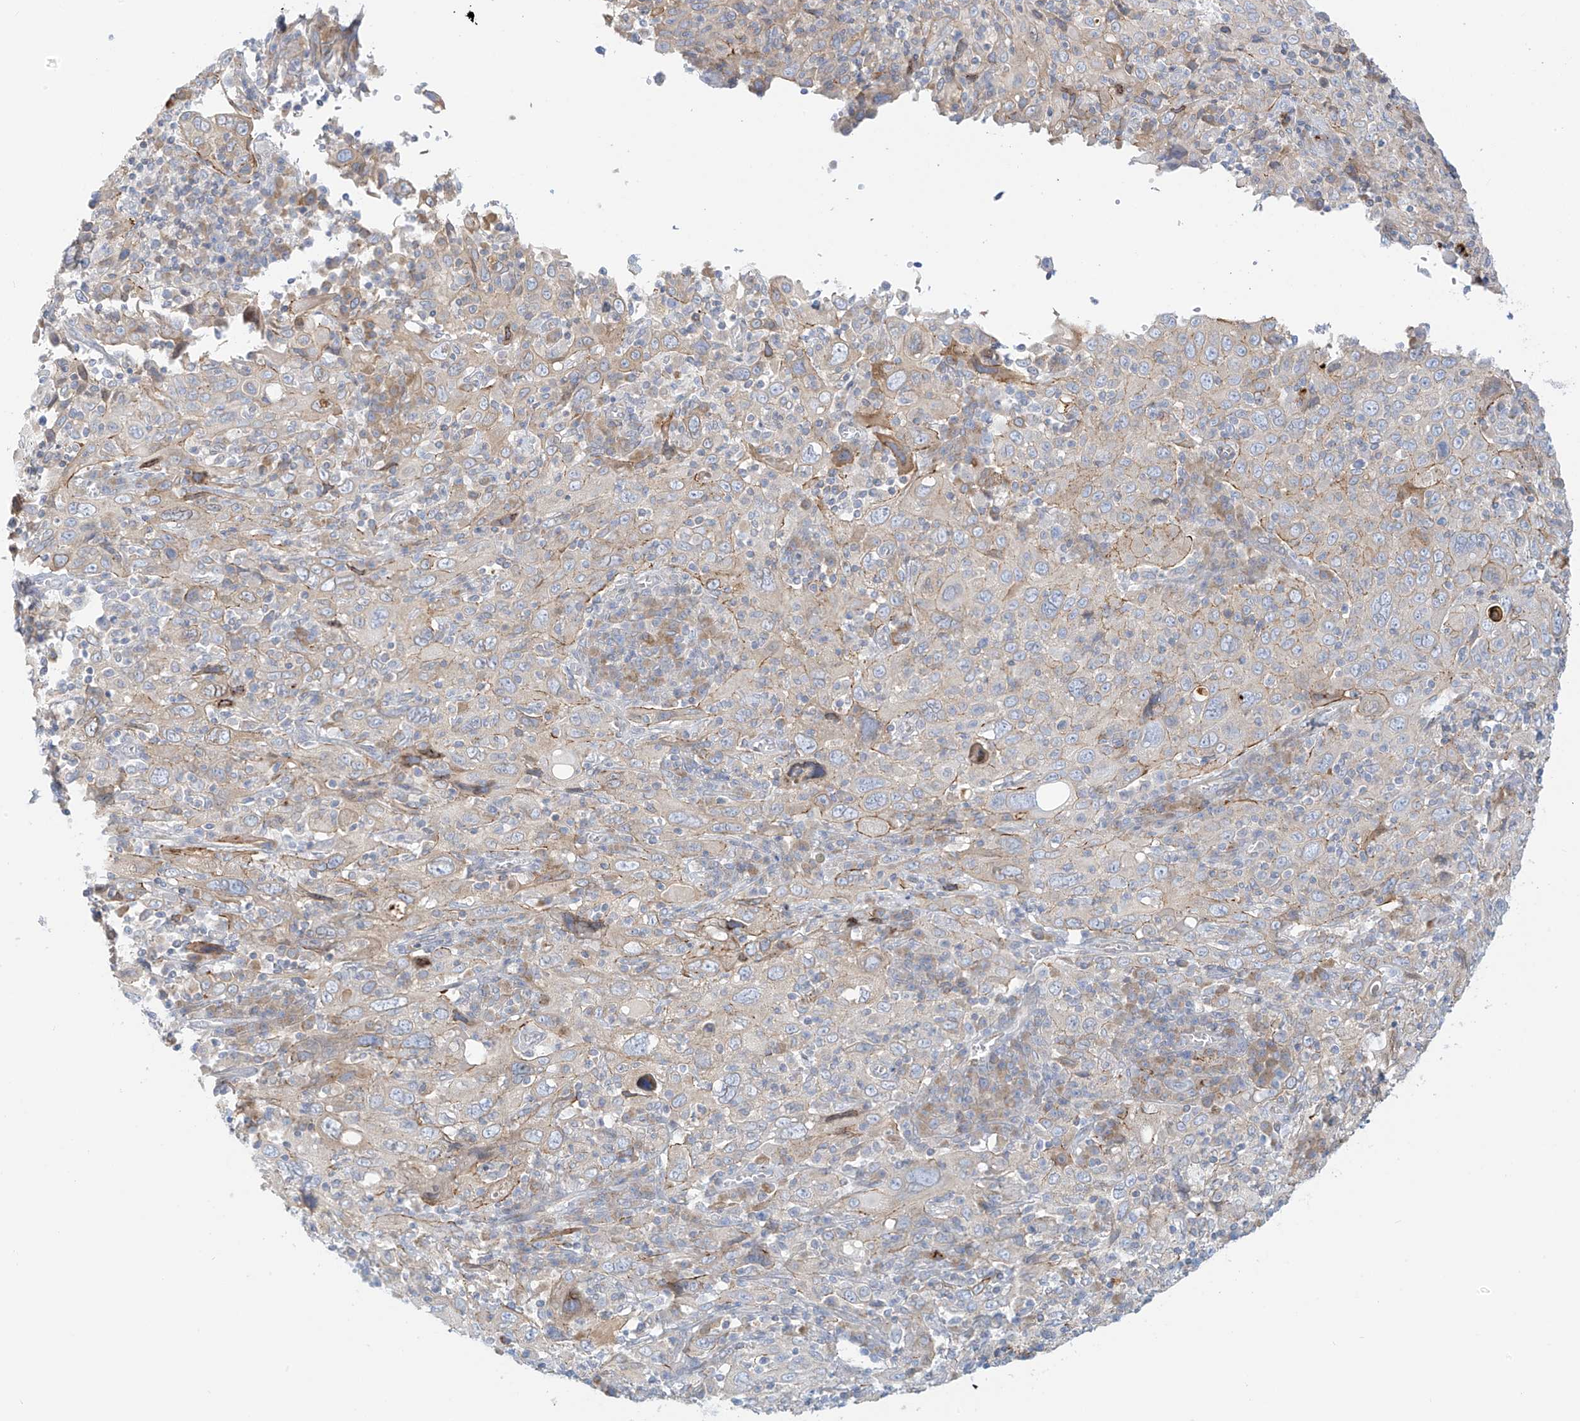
{"staining": {"intensity": "weak", "quantity": "<25%", "location": "cytoplasmic/membranous"}, "tissue": "cervical cancer", "cell_type": "Tumor cells", "image_type": "cancer", "snomed": [{"axis": "morphology", "description": "Squamous cell carcinoma, NOS"}, {"axis": "topography", "description": "Cervix"}], "caption": "The histopathology image displays no staining of tumor cells in cervical cancer (squamous cell carcinoma).", "gene": "PCYOX1", "patient": {"sex": "female", "age": 46}}